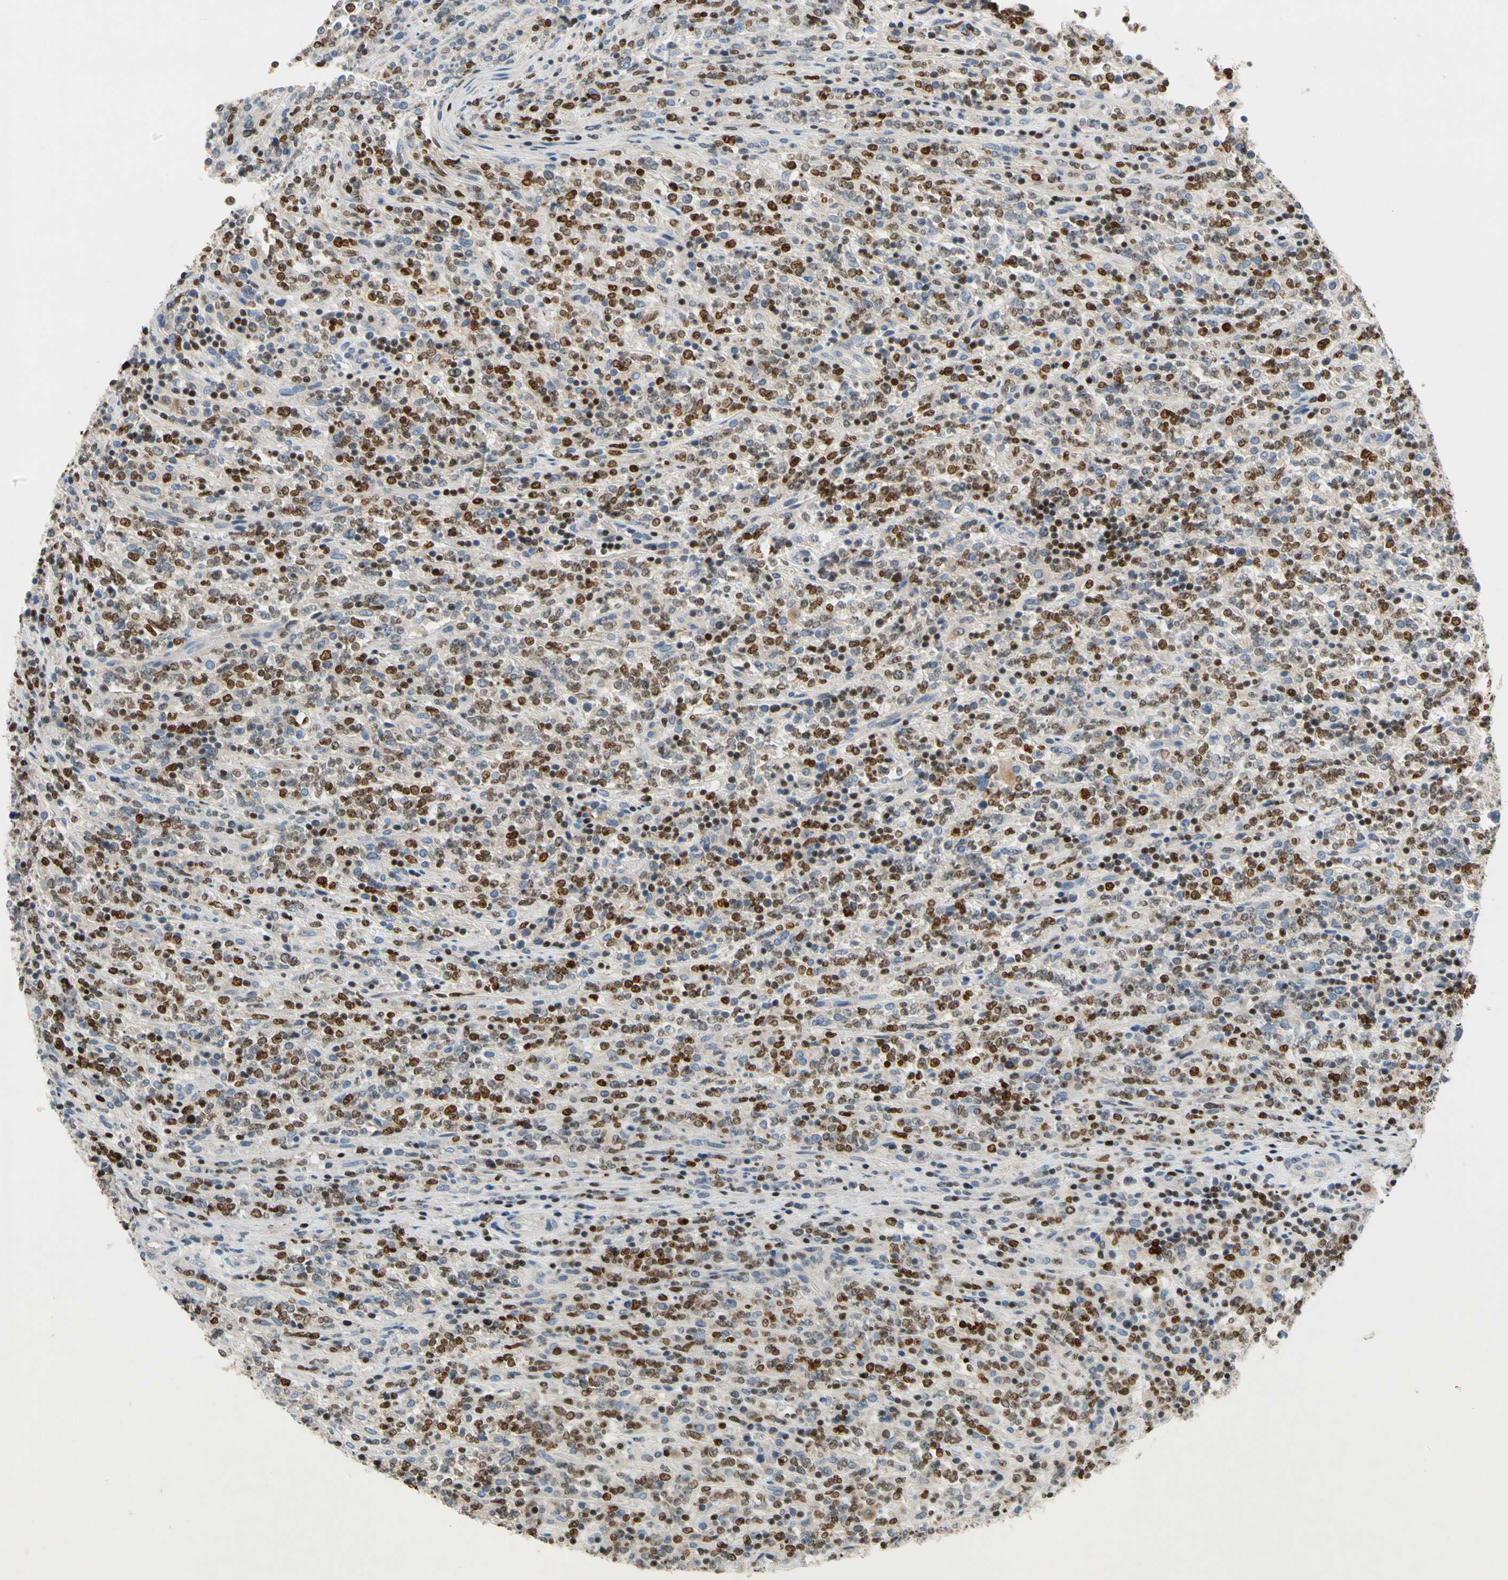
{"staining": {"intensity": "strong", "quantity": "25%-75%", "location": "nuclear"}, "tissue": "lymphoma", "cell_type": "Tumor cells", "image_type": "cancer", "snomed": [{"axis": "morphology", "description": "Malignant lymphoma, non-Hodgkin's type, High grade"}, {"axis": "topography", "description": "Soft tissue"}], "caption": "Lymphoma stained with a brown dye exhibits strong nuclear positive expression in approximately 25%-75% of tumor cells.", "gene": "SP140", "patient": {"sex": "male", "age": 18}}